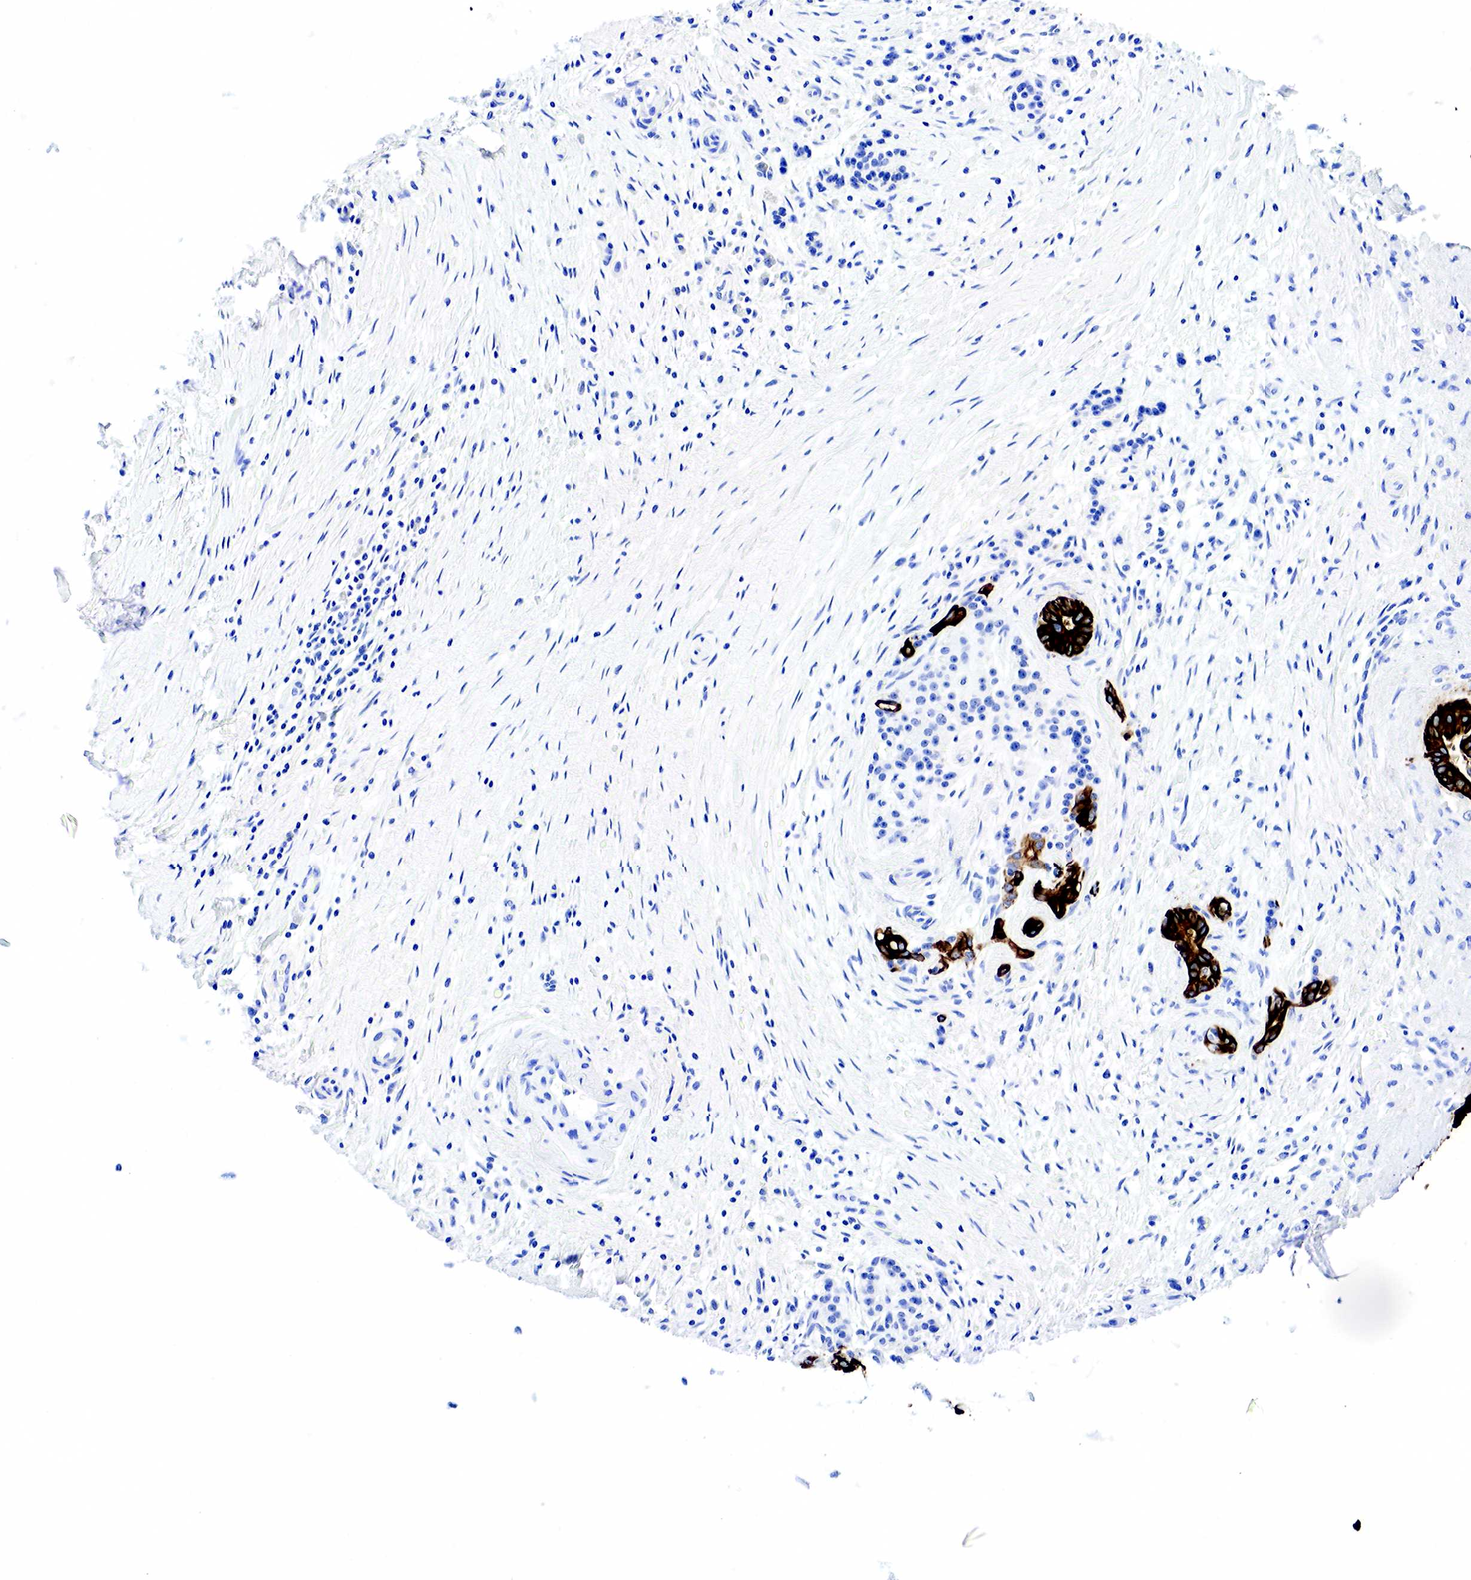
{"staining": {"intensity": "strong", "quantity": "25%-75%", "location": "cytoplasmic/membranous"}, "tissue": "pancreas", "cell_type": "Exocrine glandular cells", "image_type": "normal", "snomed": [{"axis": "morphology", "description": "Normal tissue, NOS"}, {"axis": "topography", "description": "Pancreas"}], "caption": "Immunohistochemical staining of unremarkable pancreas exhibits 25%-75% levels of strong cytoplasmic/membranous protein expression in approximately 25%-75% of exocrine glandular cells. (Stains: DAB (3,3'-diaminobenzidine) in brown, nuclei in blue, Microscopy: brightfield microscopy at high magnification).", "gene": "KRT7", "patient": {"sex": "male", "age": 73}}